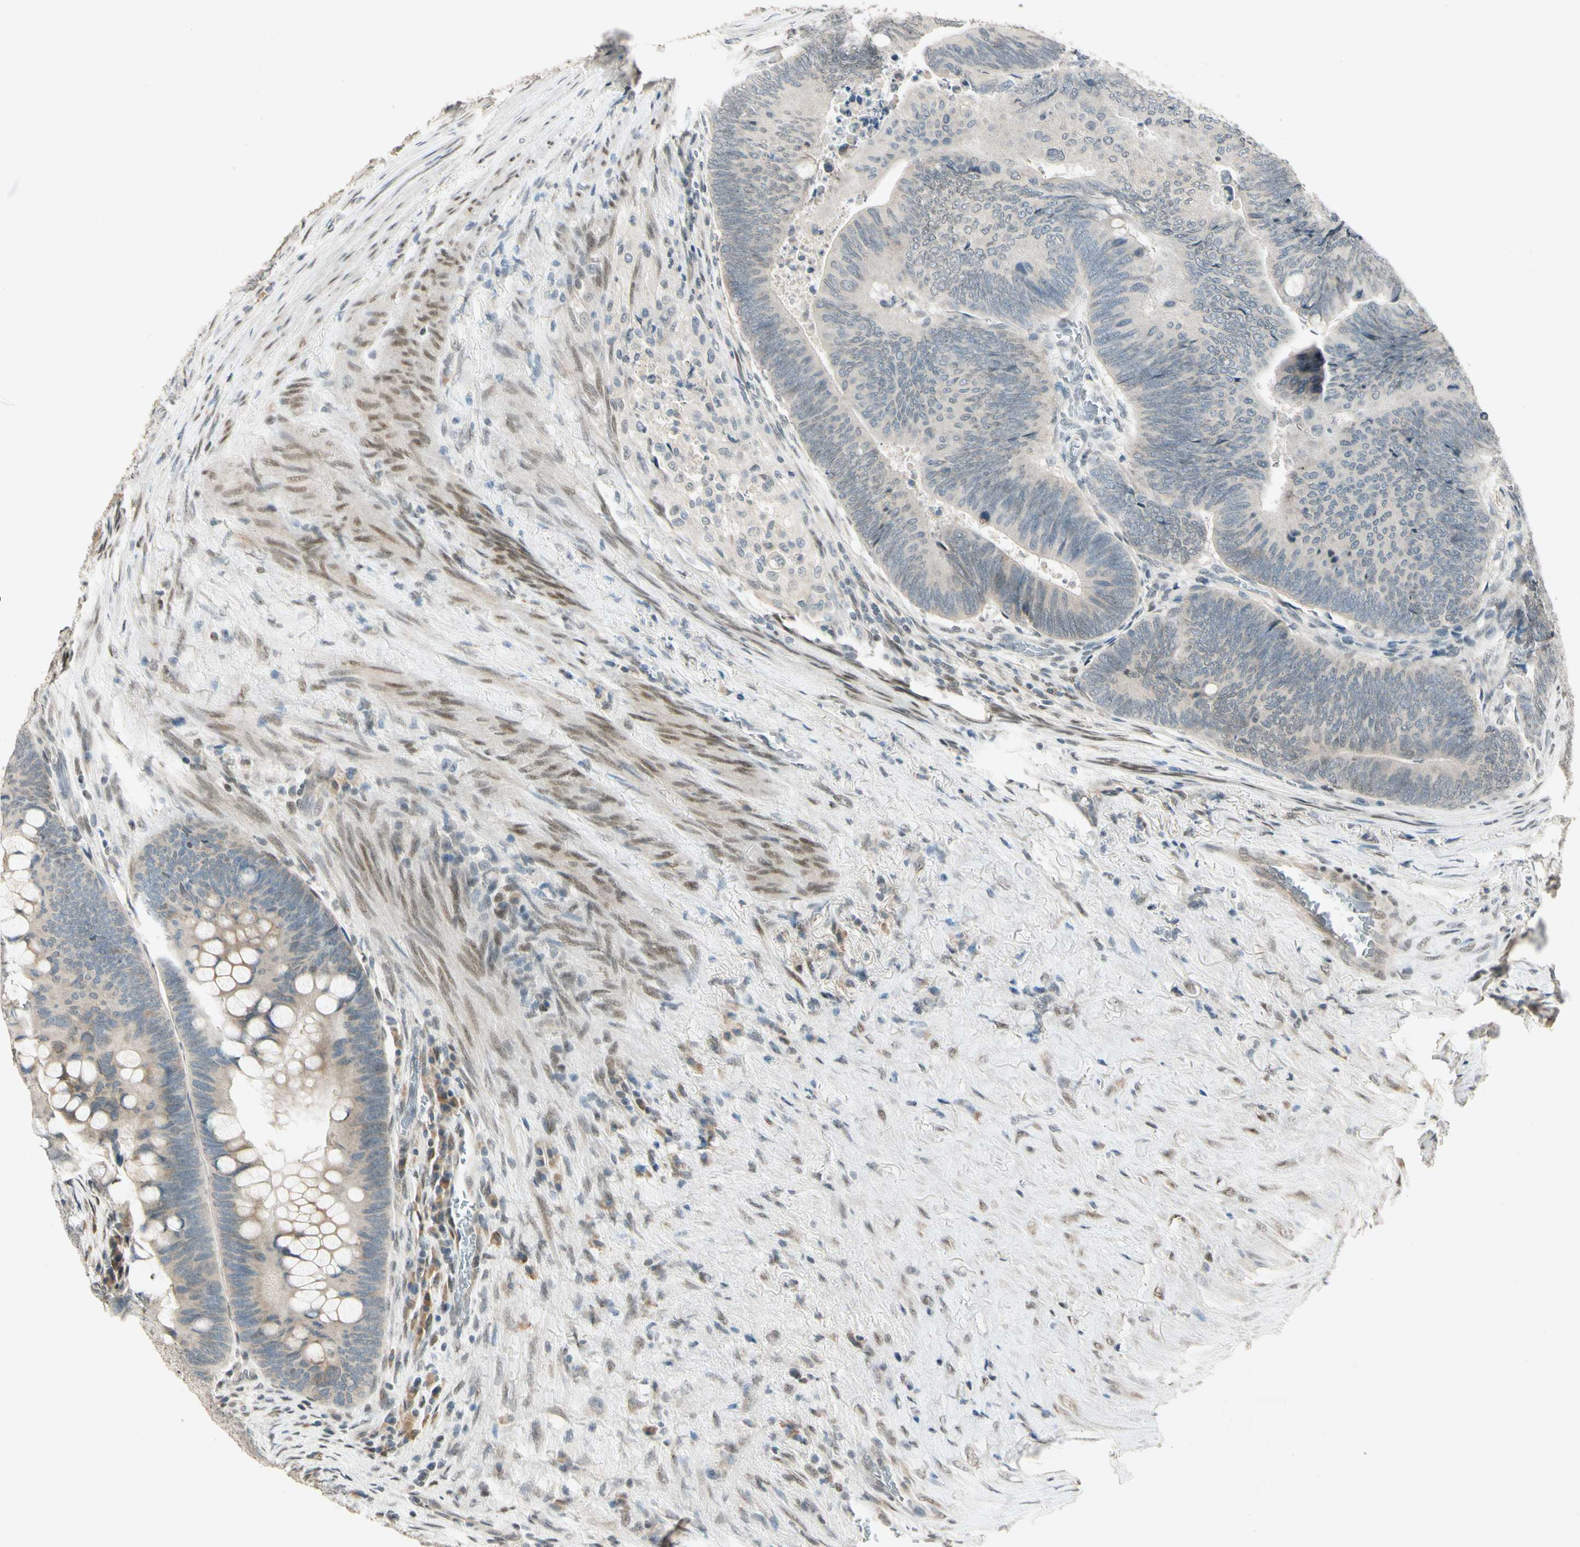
{"staining": {"intensity": "negative", "quantity": "none", "location": "none"}, "tissue": "colorectal cancer", "cell_type": "Tumor cells", "image_type": "cancer", "snomed": [{"axis": "morphology", "description": "Normal tissue, NOS"}, {"axis": "morphology", "description": "Adenocarcinoma, NOS"}, {"axis": "topography", "description": "Rectum"}, {"axis": "topography", "description": "Peripheral nerve tissue"}], "caption": "Histopathology image shows no significant protein positivity in tumor cells of adenocarcinoma (colorectal).", "gene": "ZBTB4", "patient": {"sex": "male", "age": 92}}